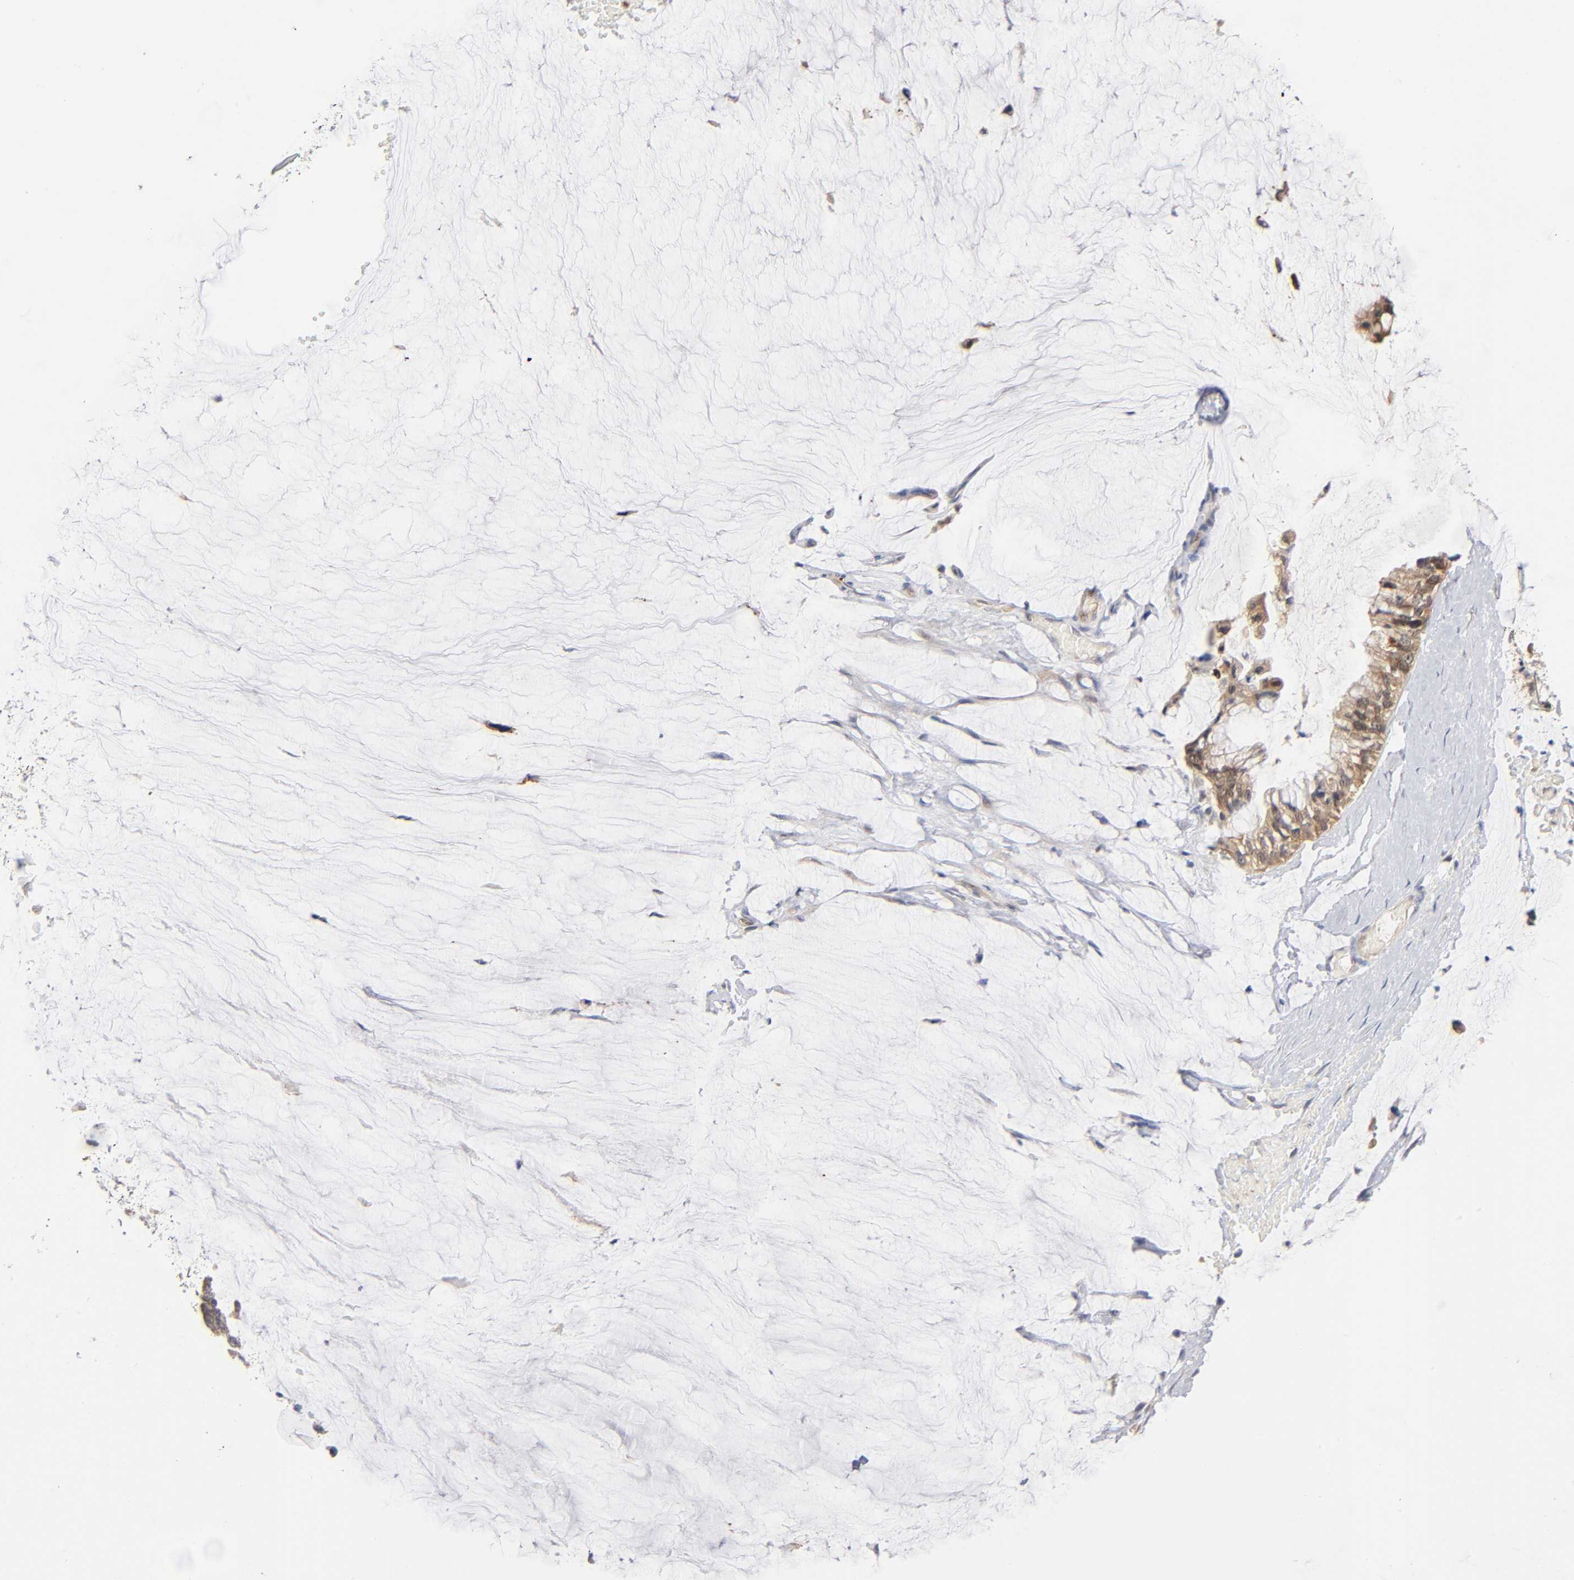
{"staining": {"intensity": "moderate", "quantity": ">75%", "location": "cytoplasmic/membranous"}, "tissue": "ovarian cancer", "cell_type": "Tumor cells", "image_type": "cancer", "snomed": [{"axis": "morphology", "description": "Cystadenocarcinoma, mucinous, NOS"}, {"axis": "topography", "description": "Ovary"}], "caption": "DAB immunohistochemical staining of ovarian cancer reveals moderate cytoplasmic/membranous protein staining in about >75% of tumor cells.", "gene": "DFFB", "patient": {"sex": "female", "age": 39}}